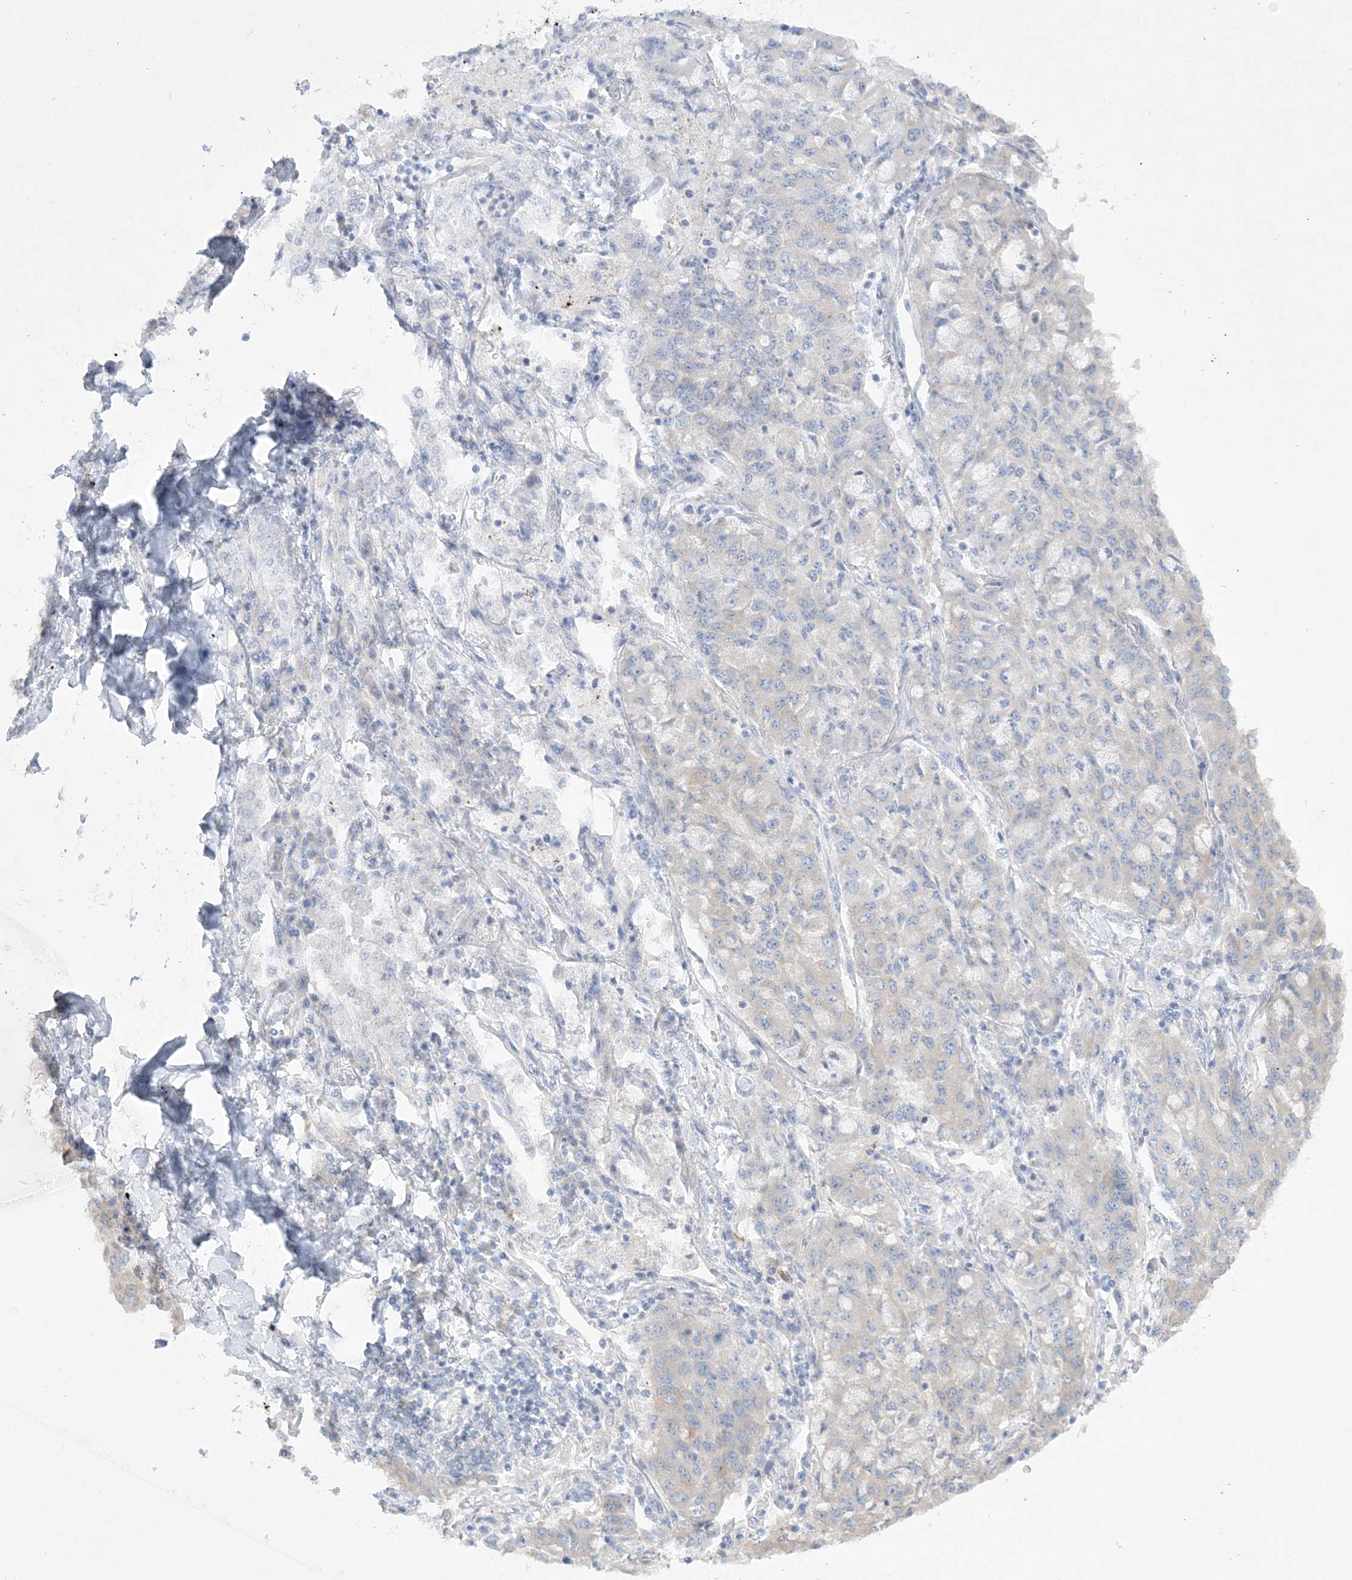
{"staining": {"intensity": "negative", "quantity": "none", "location": "none"}, "tissue": "lung cancer", "cell_type": "Tumor cells", "image_type": "cancer", "snomed": [{"axis": "morphology", "description": "Squamous cell carcinoma, NOS"}, {"axis": "topography", "description": "Lung"}], "caption": "Protein analysis of lung cancer (squamous cell carcinoma) shows no significant expression in tumor cells.", "gene": "FARSB", "patient": {"sex": "male", "age": 74}}